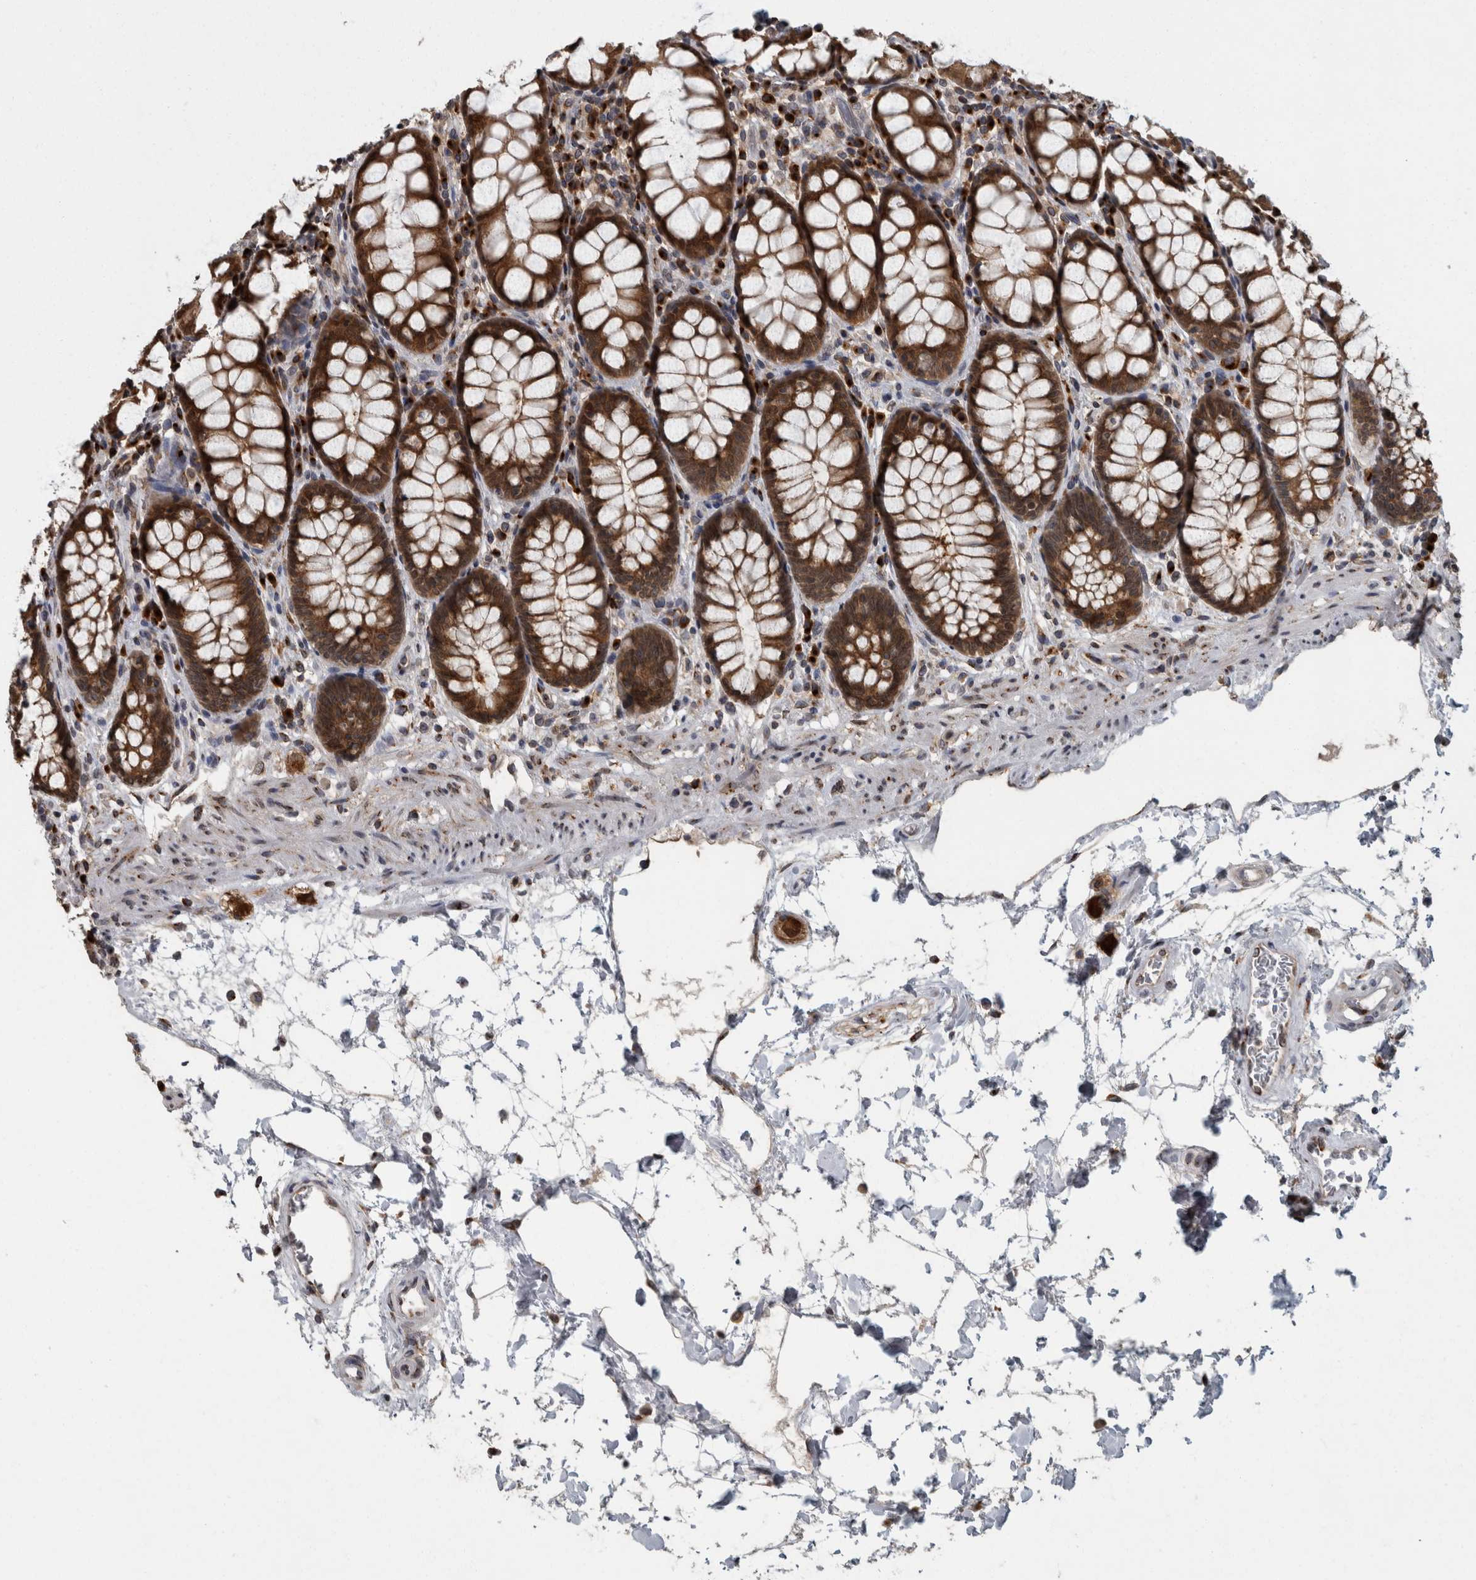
{"staining": {"intensity": "strong", "quantity": ">75%", "location": "cytoplasmic/membranous"}, "tissue": "rectum", "cell_type": "Glandular cells", "image_type": "normal", "snomed": [{"axis": "morphology", "description": "Normal tissue, NOS"}, {"axis": "topography", "description": "Rectum"}], "caption": "Approximately >75% of glandular cells in normal rectum reveal strong cytoplasmic/membranous protein staining as visualized by brown immunohistochemical staining.", "gene": "LMAN2L", "patient": {"sex": "male", "age": 64}}